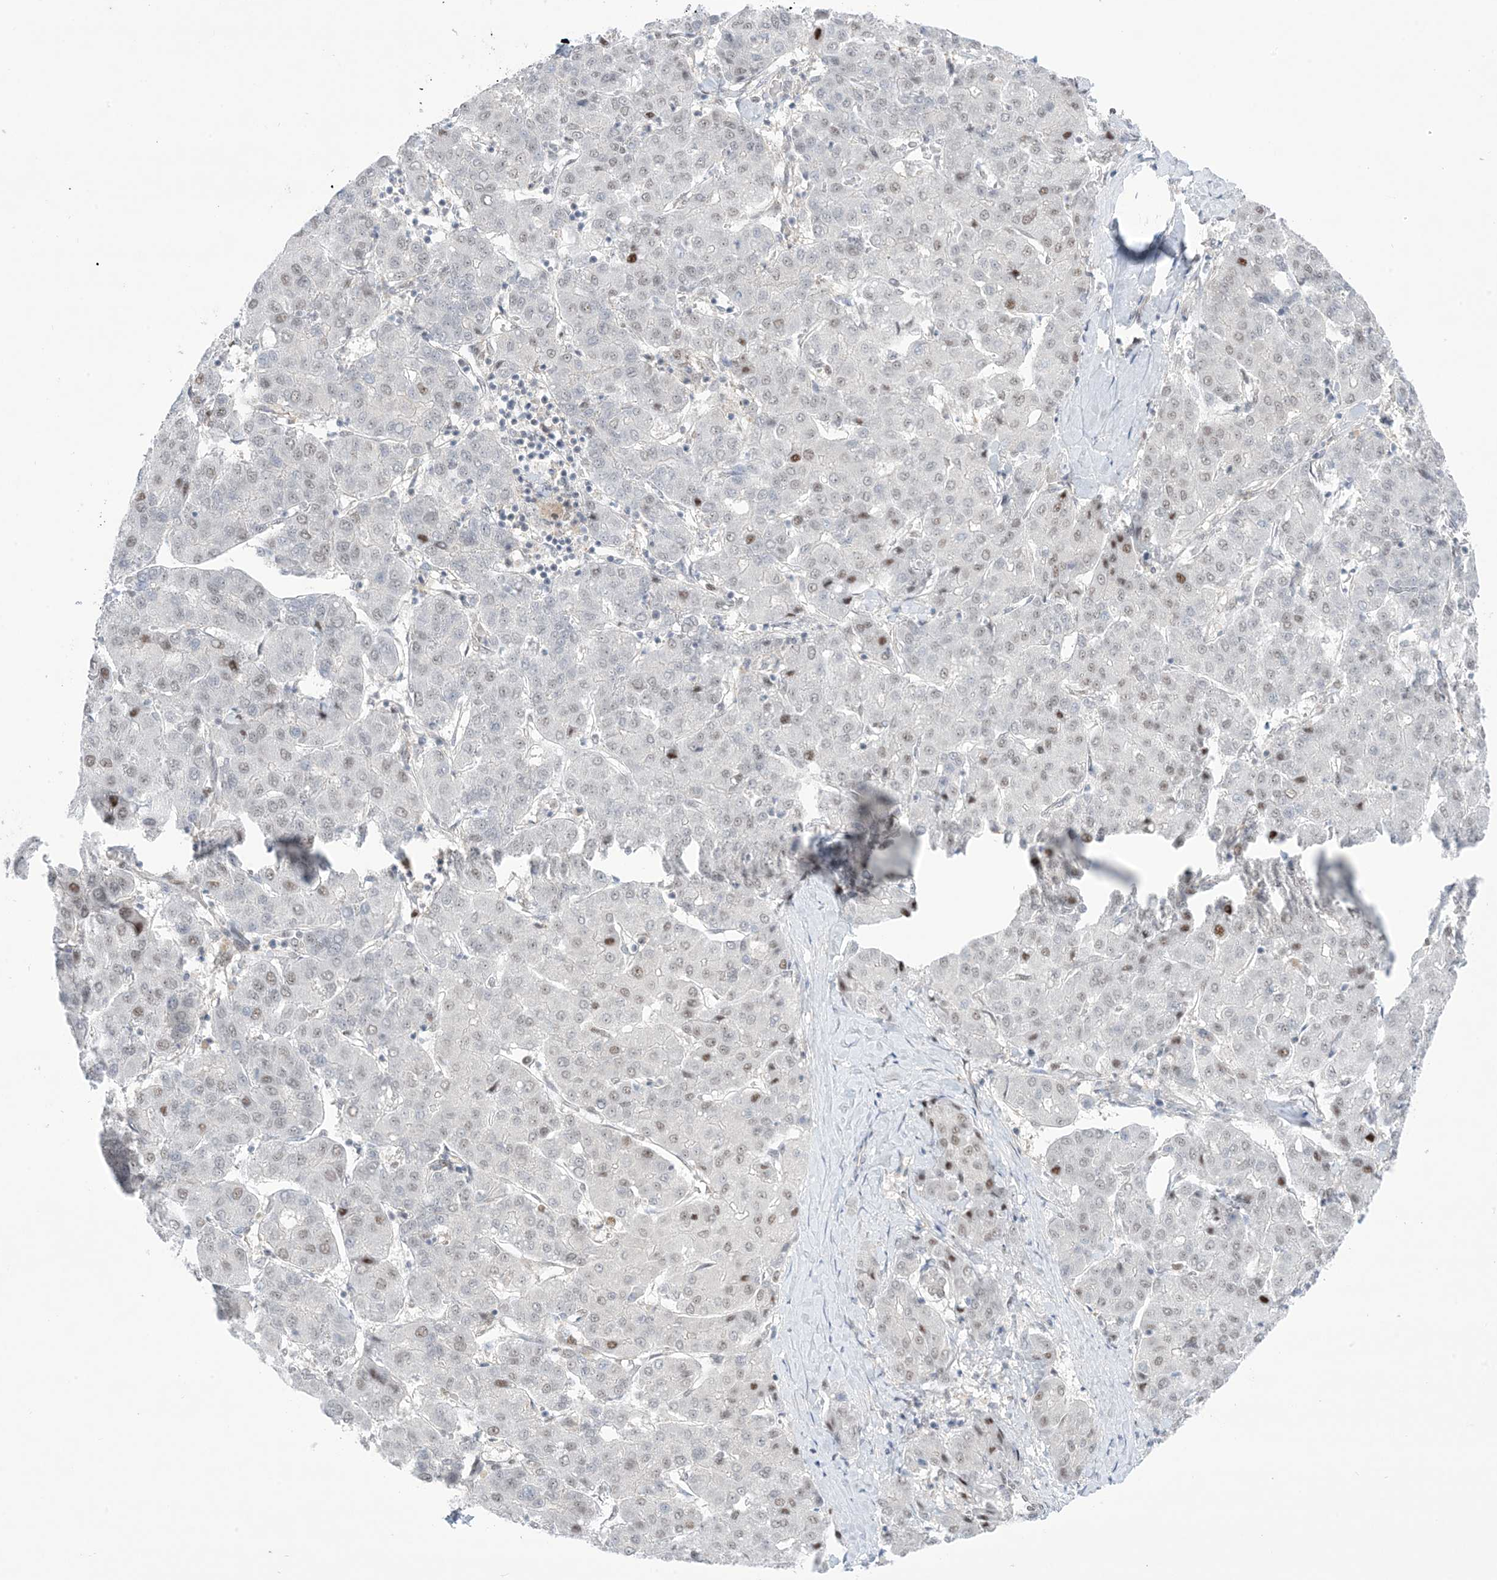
{"staining": {"intensity": "weak", "quantity": "<25%", "location": "nuclear"}, "tissue": "liver cancer", "cell_type": "Tumor cells", "image_type": "cancer", "snomed": [{"axis": "morphology", "description": "Carcinoma, Hepatocellular, NOS"}, {"axis": "topography", "description": "Liver"}], "caption": "Immunohistochemistry of human hepatocellular carcinoma (liver) reveals no positivity in tumor cells.", "gene": "TFPT", "patient": {"sex": "male", "age": 65}}